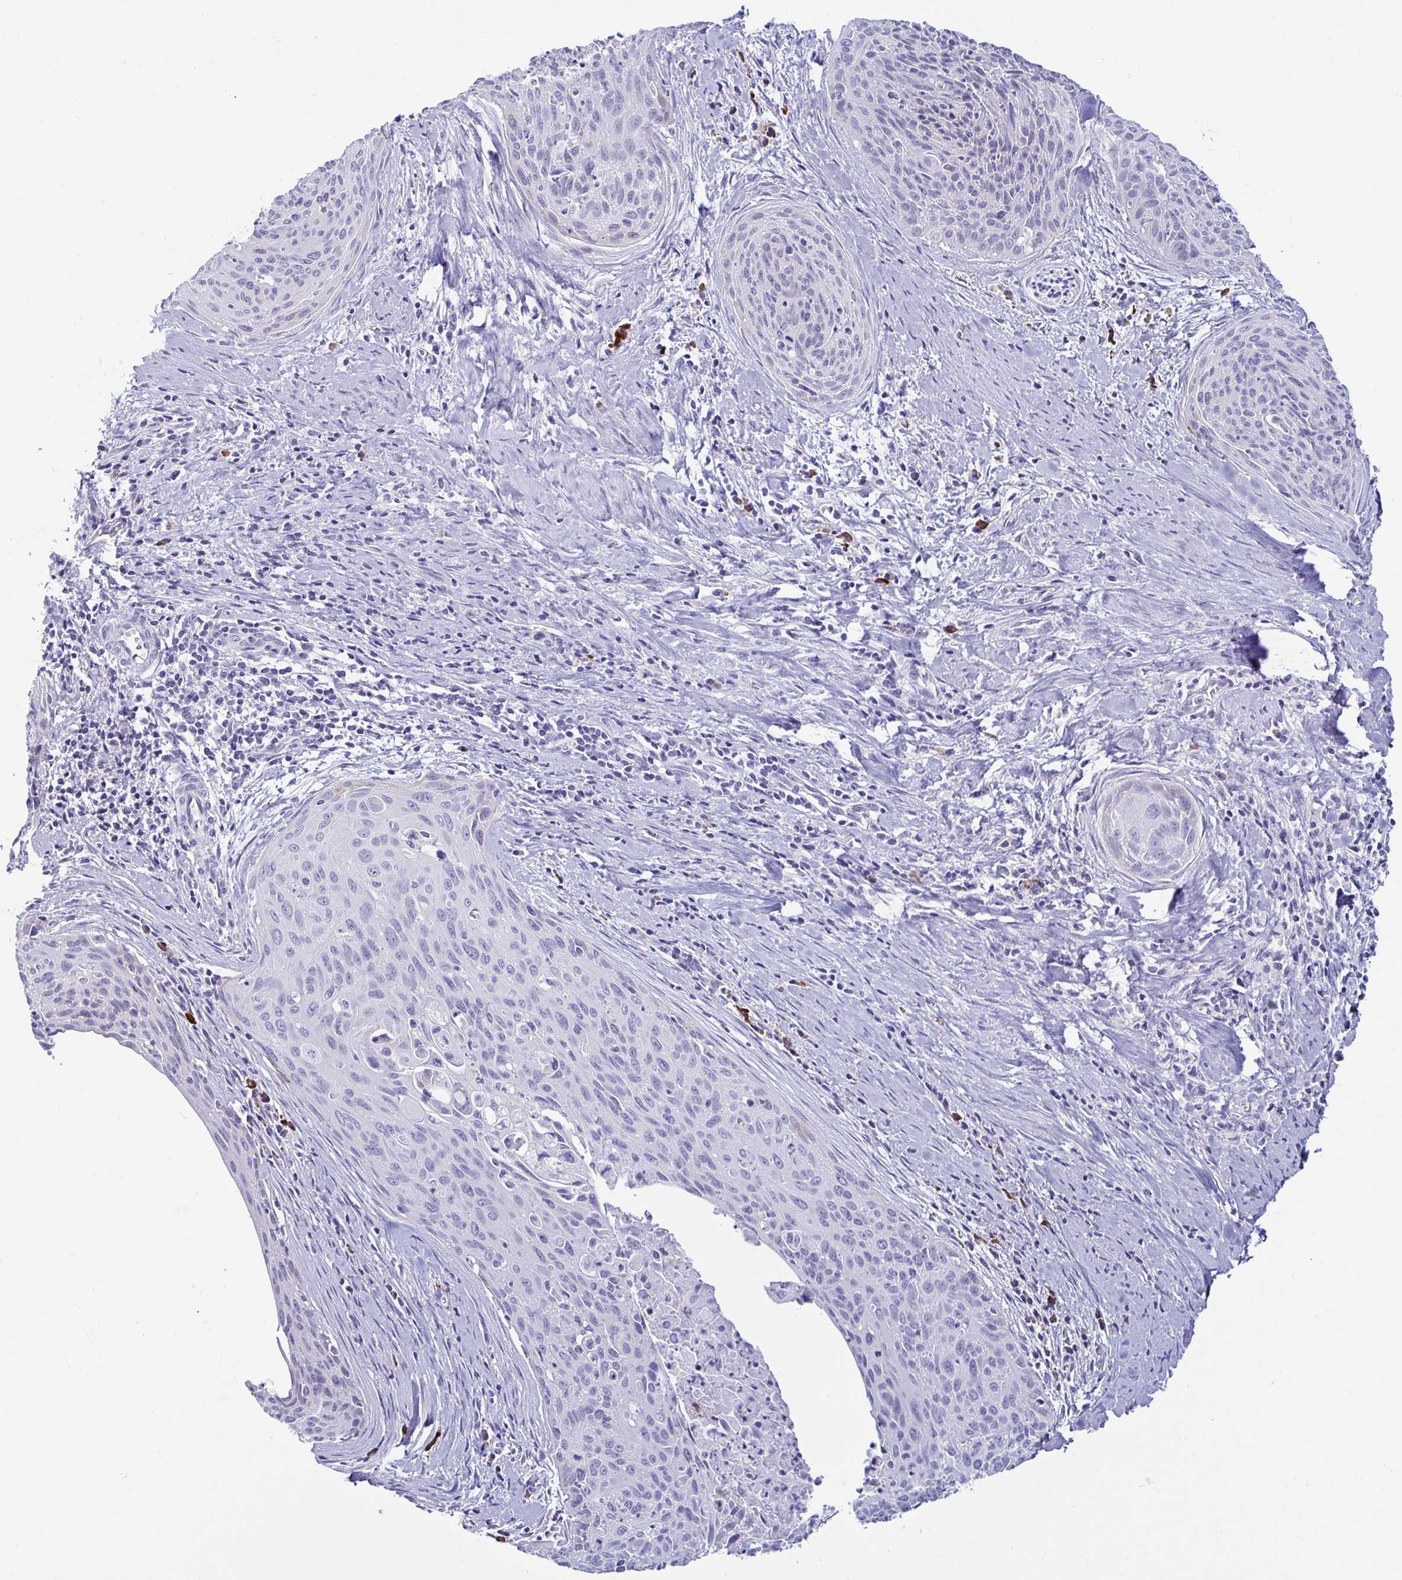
{"staining": {"intensity": "negative", "quantity": "none", "location": "none"}, "tissue": "cervical cancer", "cell_type": "Tumor cells", "image_type": "cancer", "snomed": [{"axis": "morphology", "description": "Squamous cell carcinoma, NOS"}, {"axis": "topography", "description": "Cervix"}], "caption": "There is no significant positivity in tumor cells of cervical squamous cell carcinoma.", "gene": "TFPI2", "patient": {"sex": "female", "age": 55}}